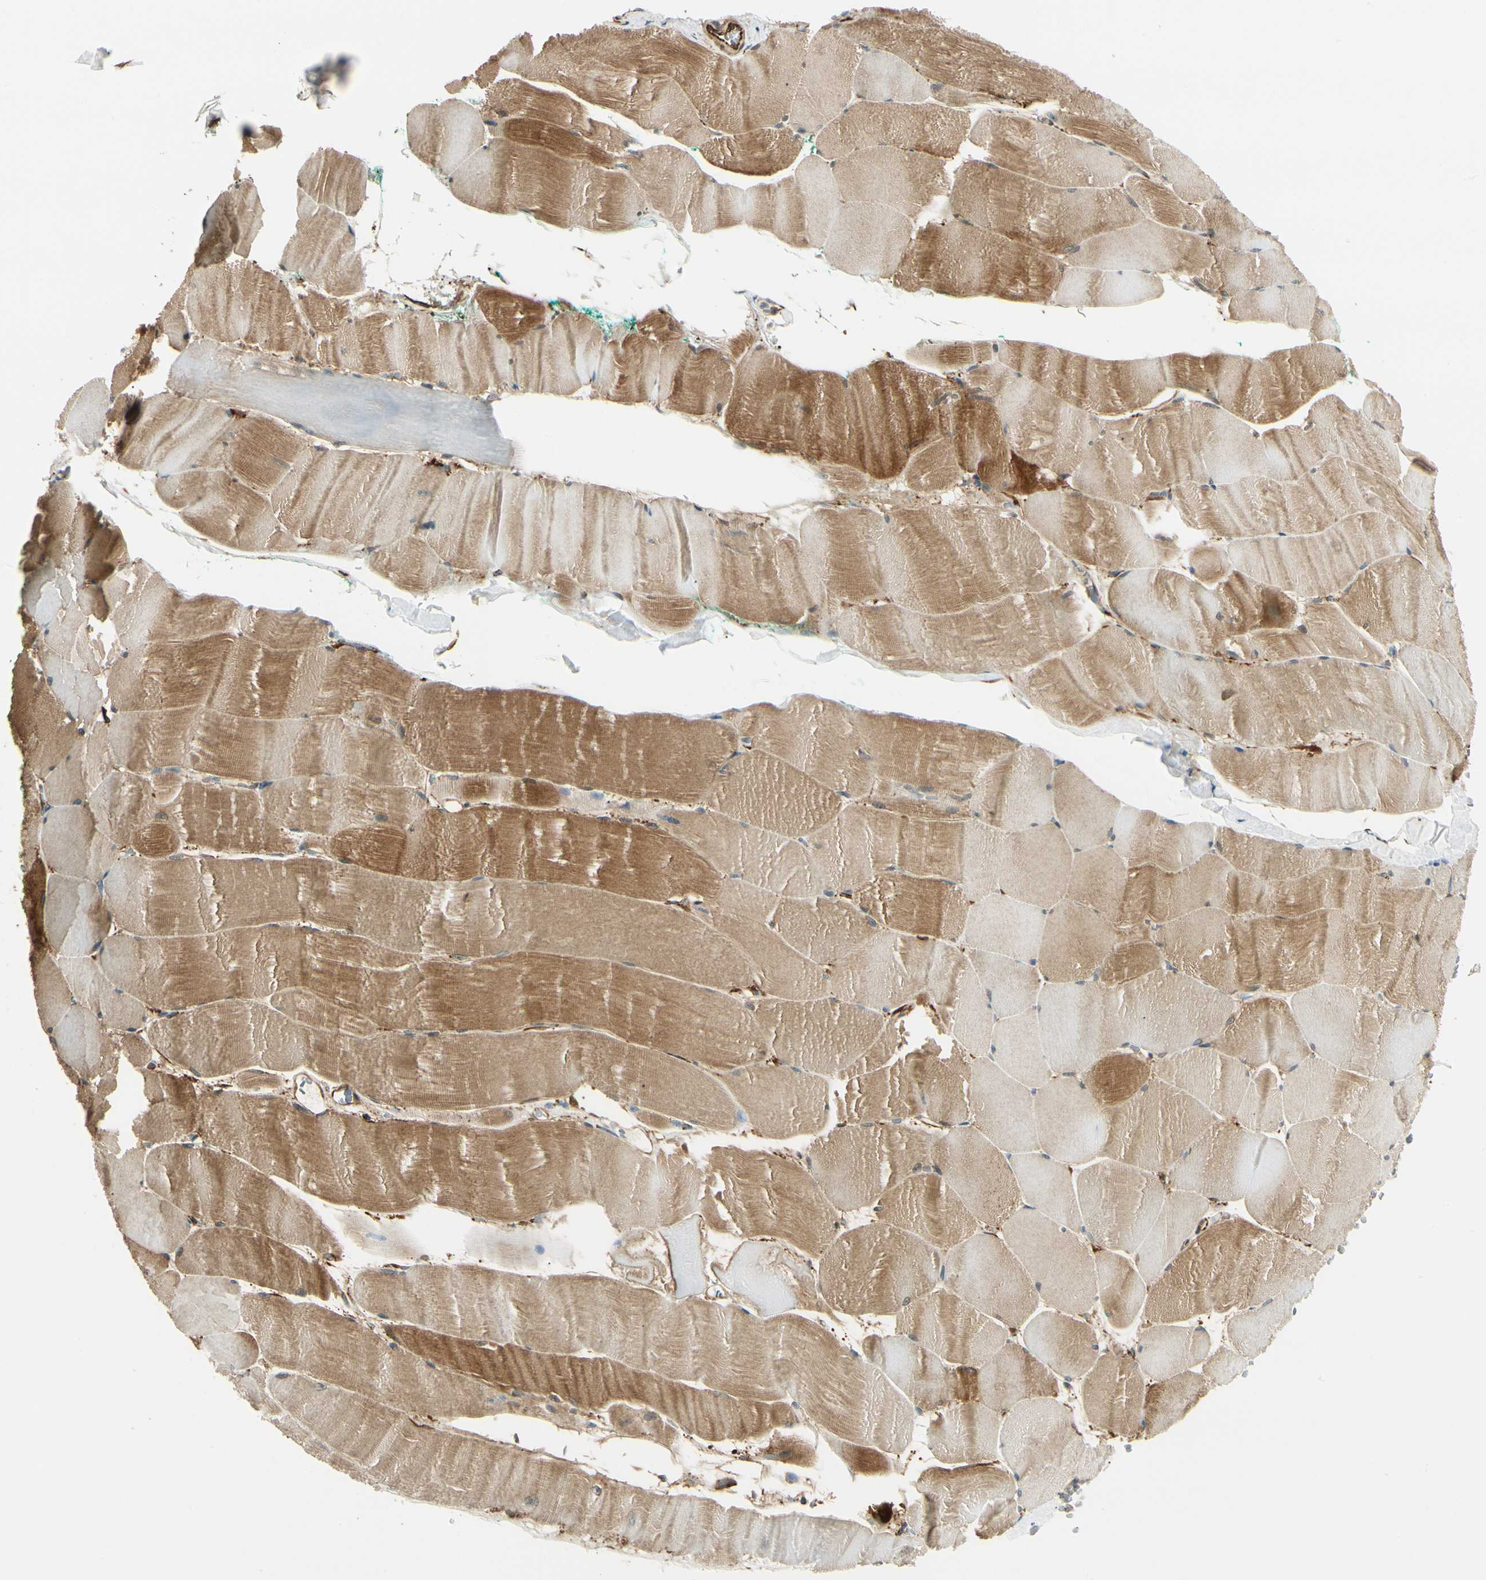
{"staining": {"intensity": "moderate", "quantity": "25%-75%", "location": "cytoplasmic/membranous"}, "tissue": "skeletal muscle", "cell_type": "Myocytes", "image_type": "normal", "snomed": [{"axis": "morphology", "description": "Normal tissue, NOS"}, {"axis": "morphology", "description": "Squamous cell carcinoma, NOS"}, {"axis": "topography", "description": "Skeletal muscle"}], "caption": "Immunohistochemical staining of benign human skeletal muscle exhibits 25%-75% levels of moderate cytoplasmic/membranous protein expression in approximately 25%-75% of myocytes. (Brightfield microscopy of DAB IHC at high magnification).", "gene": "FTH1", "patient": {"sex": "male", "age": 51}}